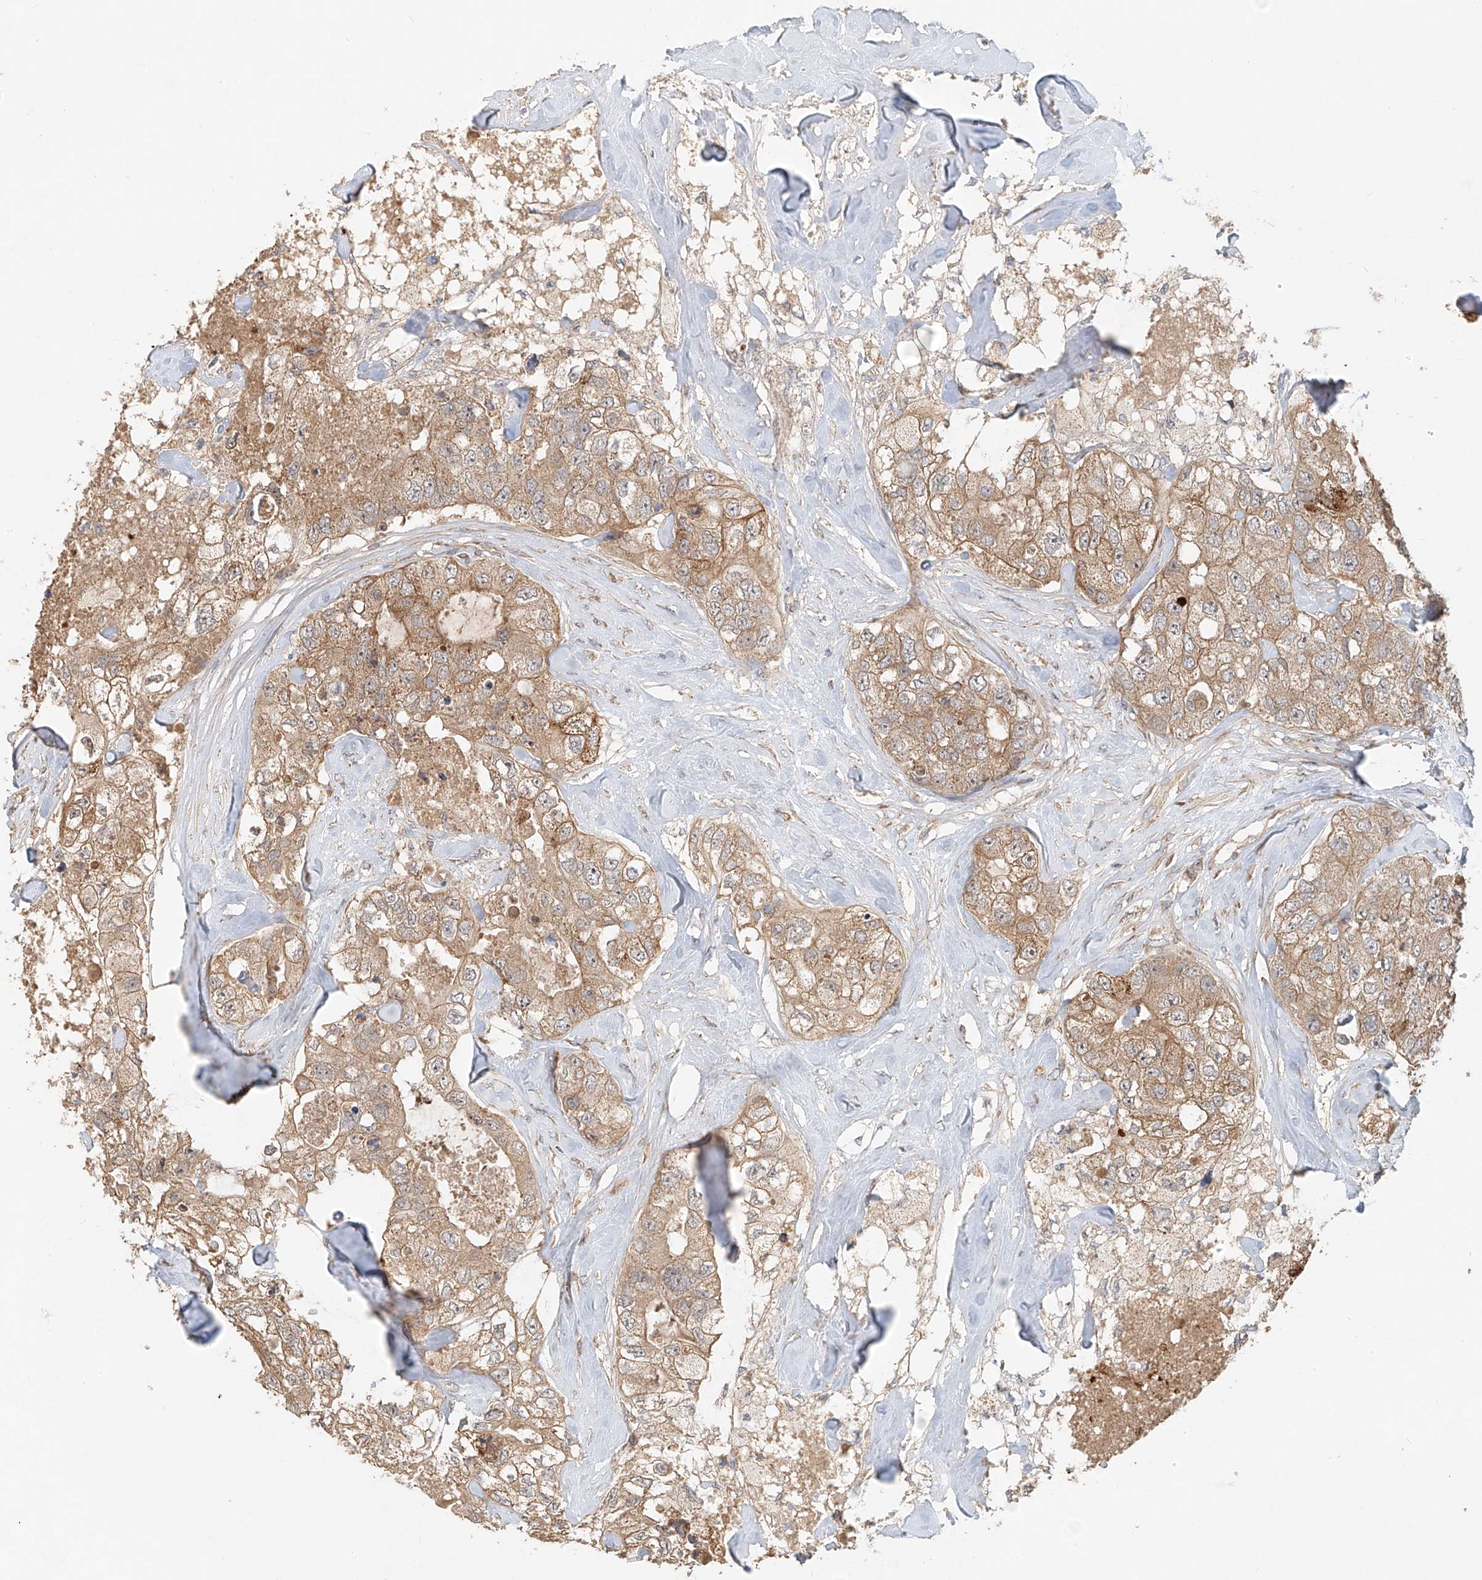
{"staining": {"intensity": "moderate", "quantity": ">75%", "location": "cytoplasmic/membranous"}, "tissue": "breast cancer", "cell_type": "Tumor cells", "image_type": "cancer", "snomed": [{"axis": "morphology", "description": "Duct carcinoma"}, {"axis": "topography", "description": "Breast"}], "caption": "Protein expression analysis of human invasive ductal carcinoma (breast) reveals moderate cytoplasmic/membranous staining in about >75% of tumor cells.", "gene": "TMEM61", "patient": {"sex": "female", "age": 62}}